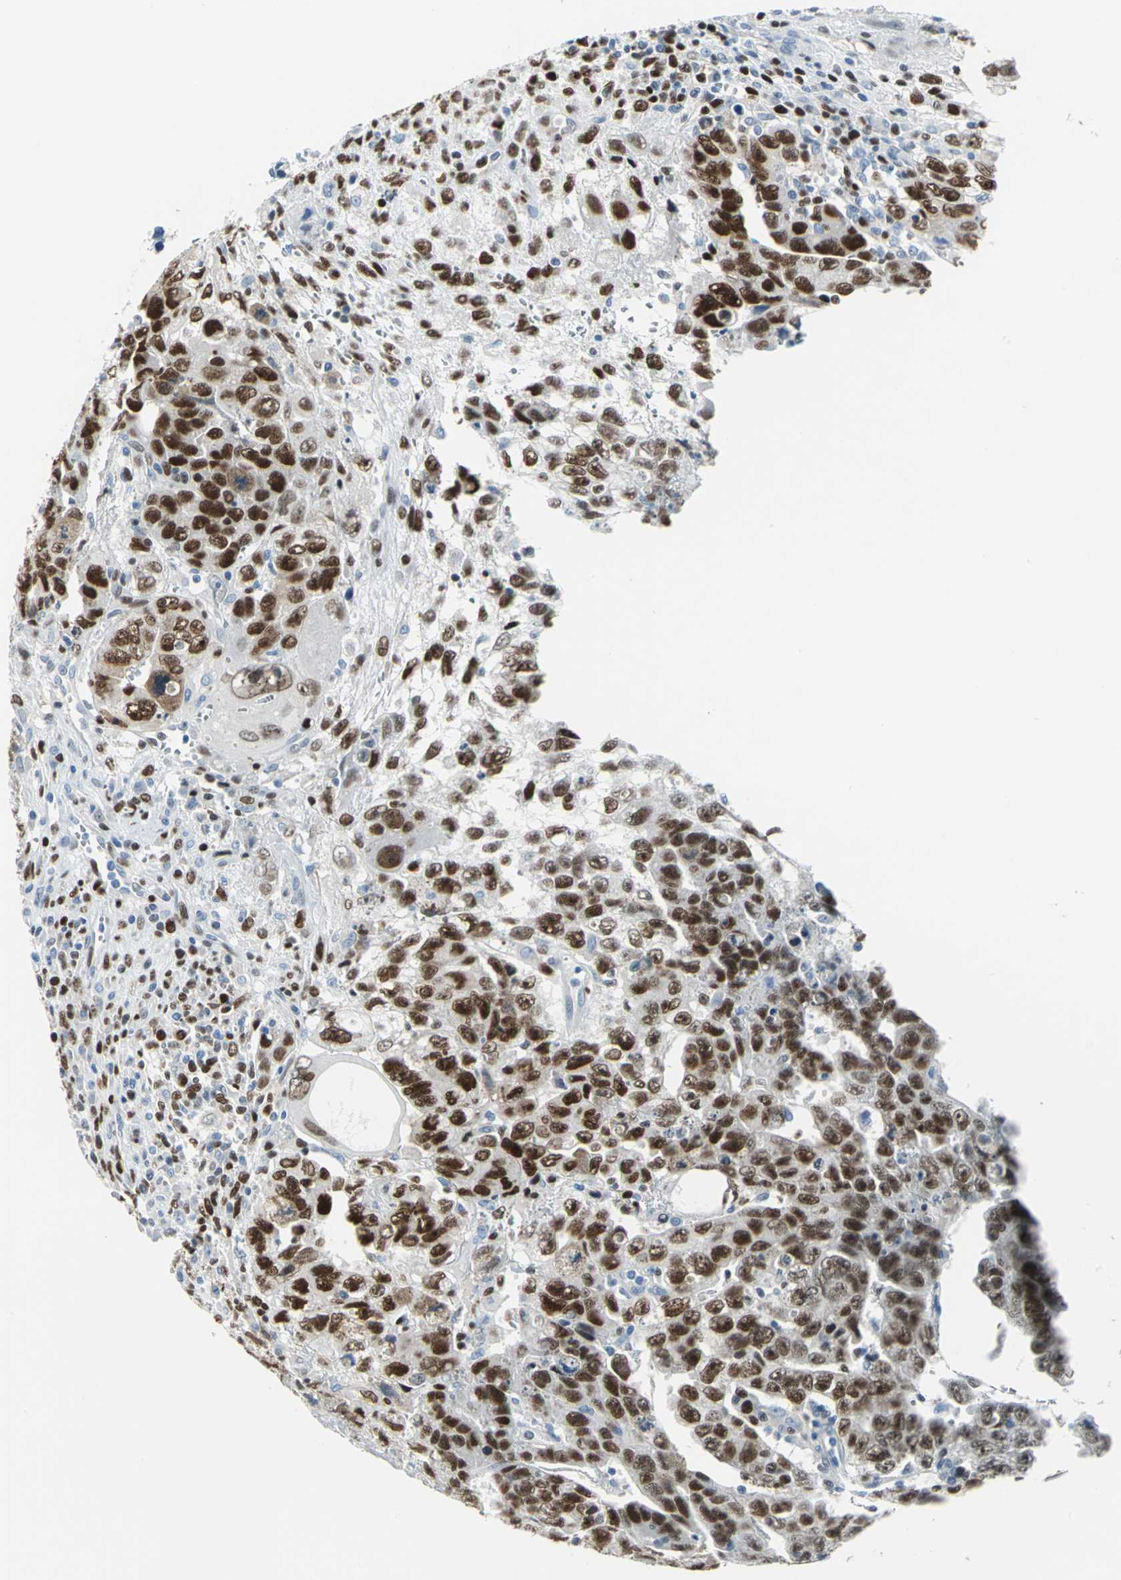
{"staining": {"intensity": "strong", "quantity": ">75%", "location": "nuclear"}, "tissue": "testis cancer", "cell_type": "Tumor cells", "image_type": "cancer", "snomed": [{"axis": "morphology", "description": "Carcinoma, Embryonal, NOS"}, {"axis": "topography", "description": "Testis"}], "caption": "Approximately >75% of tumor cells in testis embryonal carcinoma reveal strong nuclear protein expression as visualized by brown immunohistochemical staining.", "gene": "MCM4", "patient": {"sex": "male", "age": 28}}